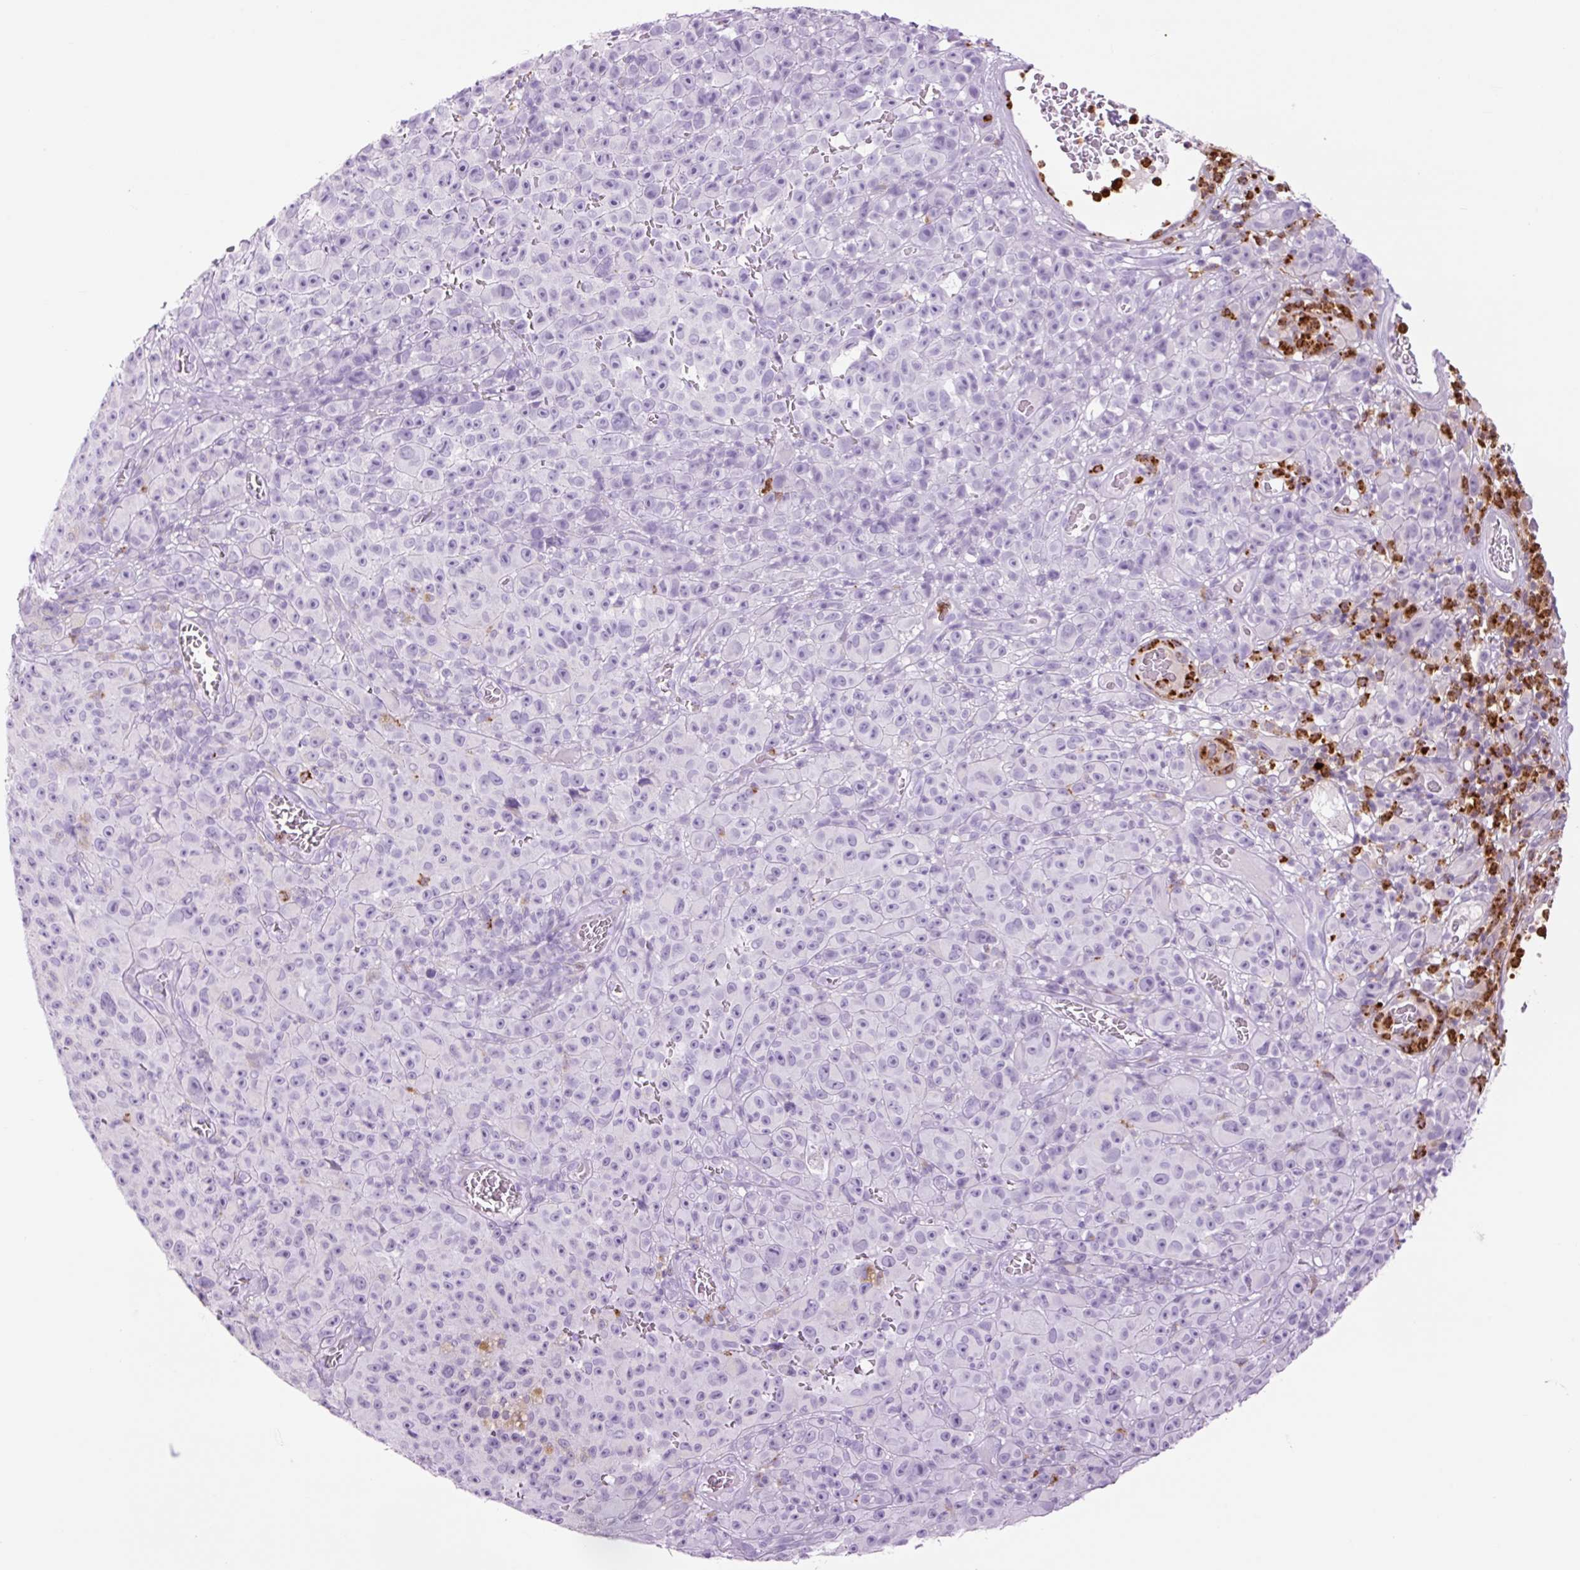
{"staining": {"intensity": "negative", "quantity": "none", "location": "none"}, "tissue": "melanoma", "cell_type": "Tumor cells", "image_type": "cancer", "snomed": [{"axis": "morphology", "description": "Malignant melanoma, NOS"}, {"axis": "topography", "description": "Skin"}], "caption": "Histopathology image shows no protein positivity in tumor cells of malignant melanoma tissue.", "gene": "LYZ", "patient": {"sex": "female", "age": 82}}